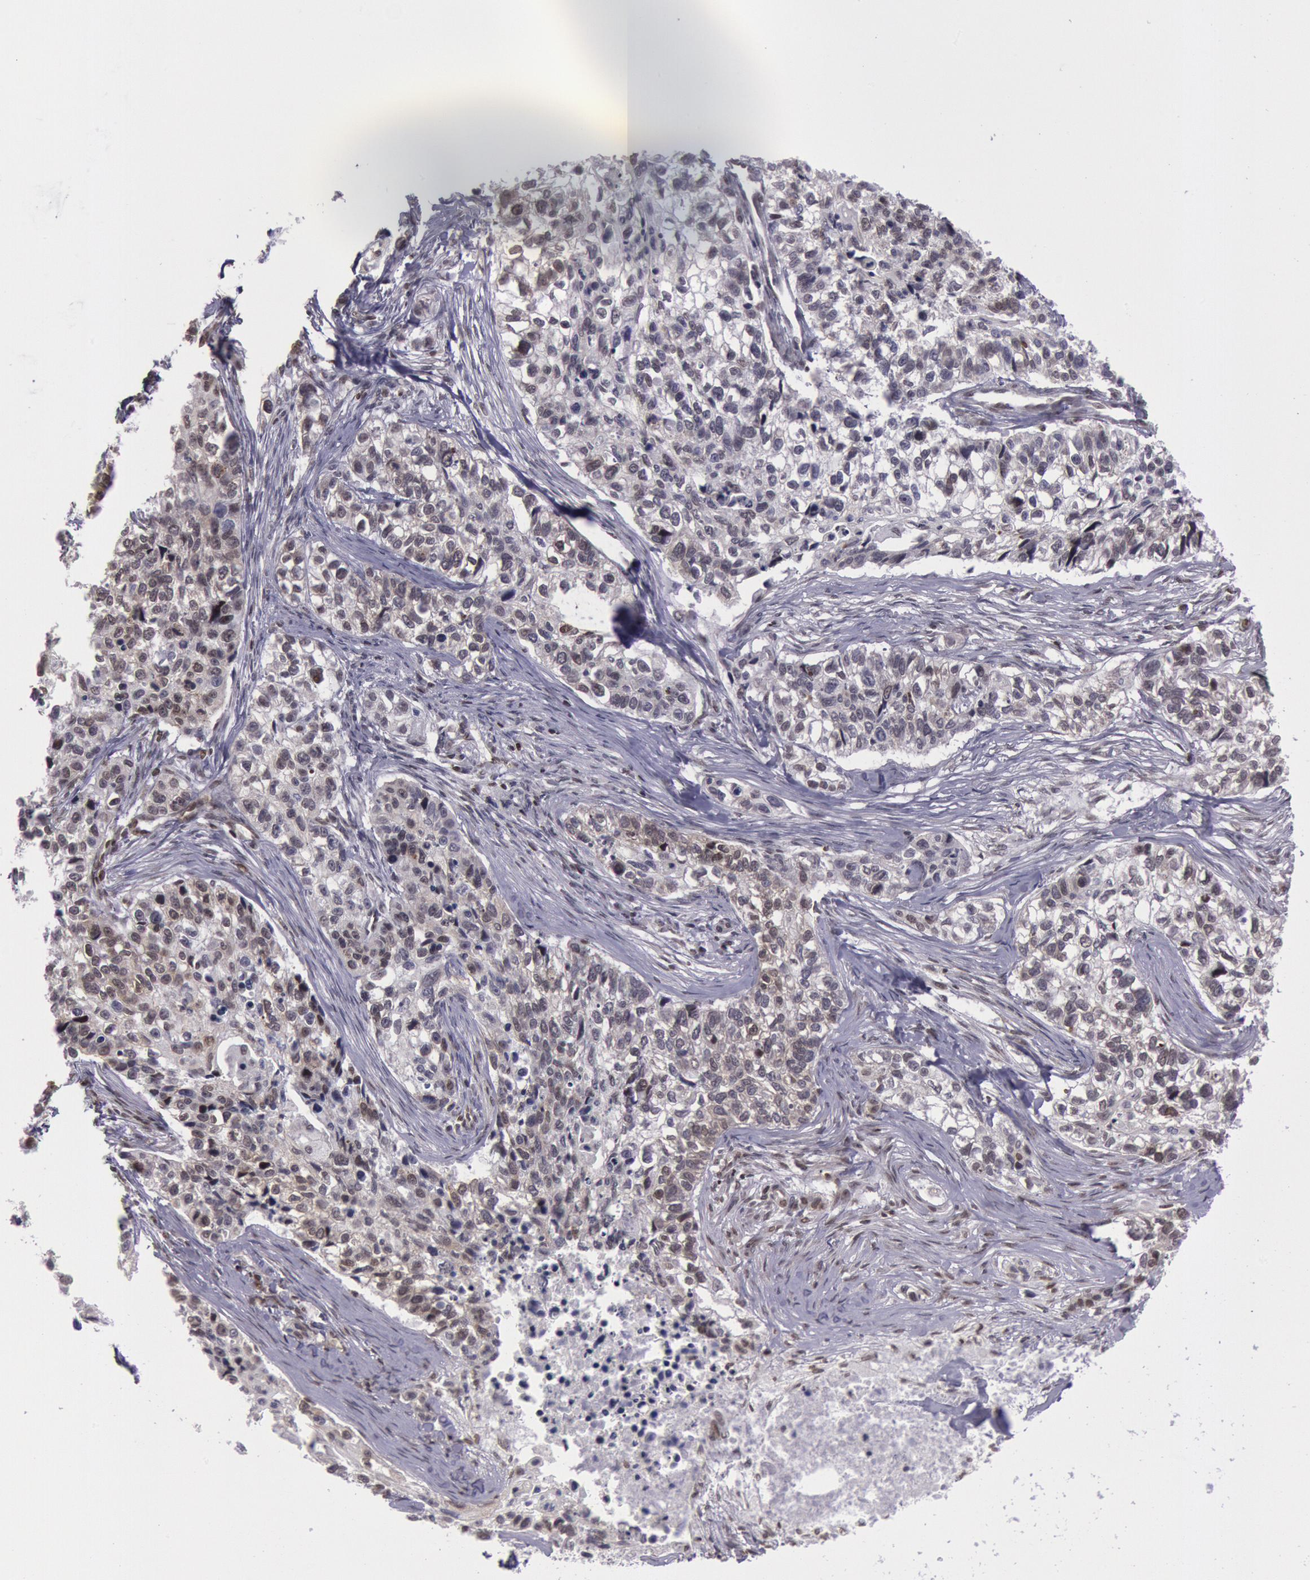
{"staining": {"intensity": "moderate", "quantity": "<25%", "location": "nuclear"}, "tissue": "lung cancer", "cell_type": "Tumor cells", "image_type": "cancer", "snomed": [{"axis": "morphology", "description": "Squamous cell carcinoma, NOS"}, {"axis": "topography", "description": "Lymph node"}, {"axis": "topography", "description": "Lung"}], "caption": "There is low levels of moderate nuclear expression in tumor cells of squamous cell carcinoma (lung), as demonstrated by immunohistochemical staining (brown color).", "gene": "NKAP", "patient": {"sex": "male", "age": 74}}